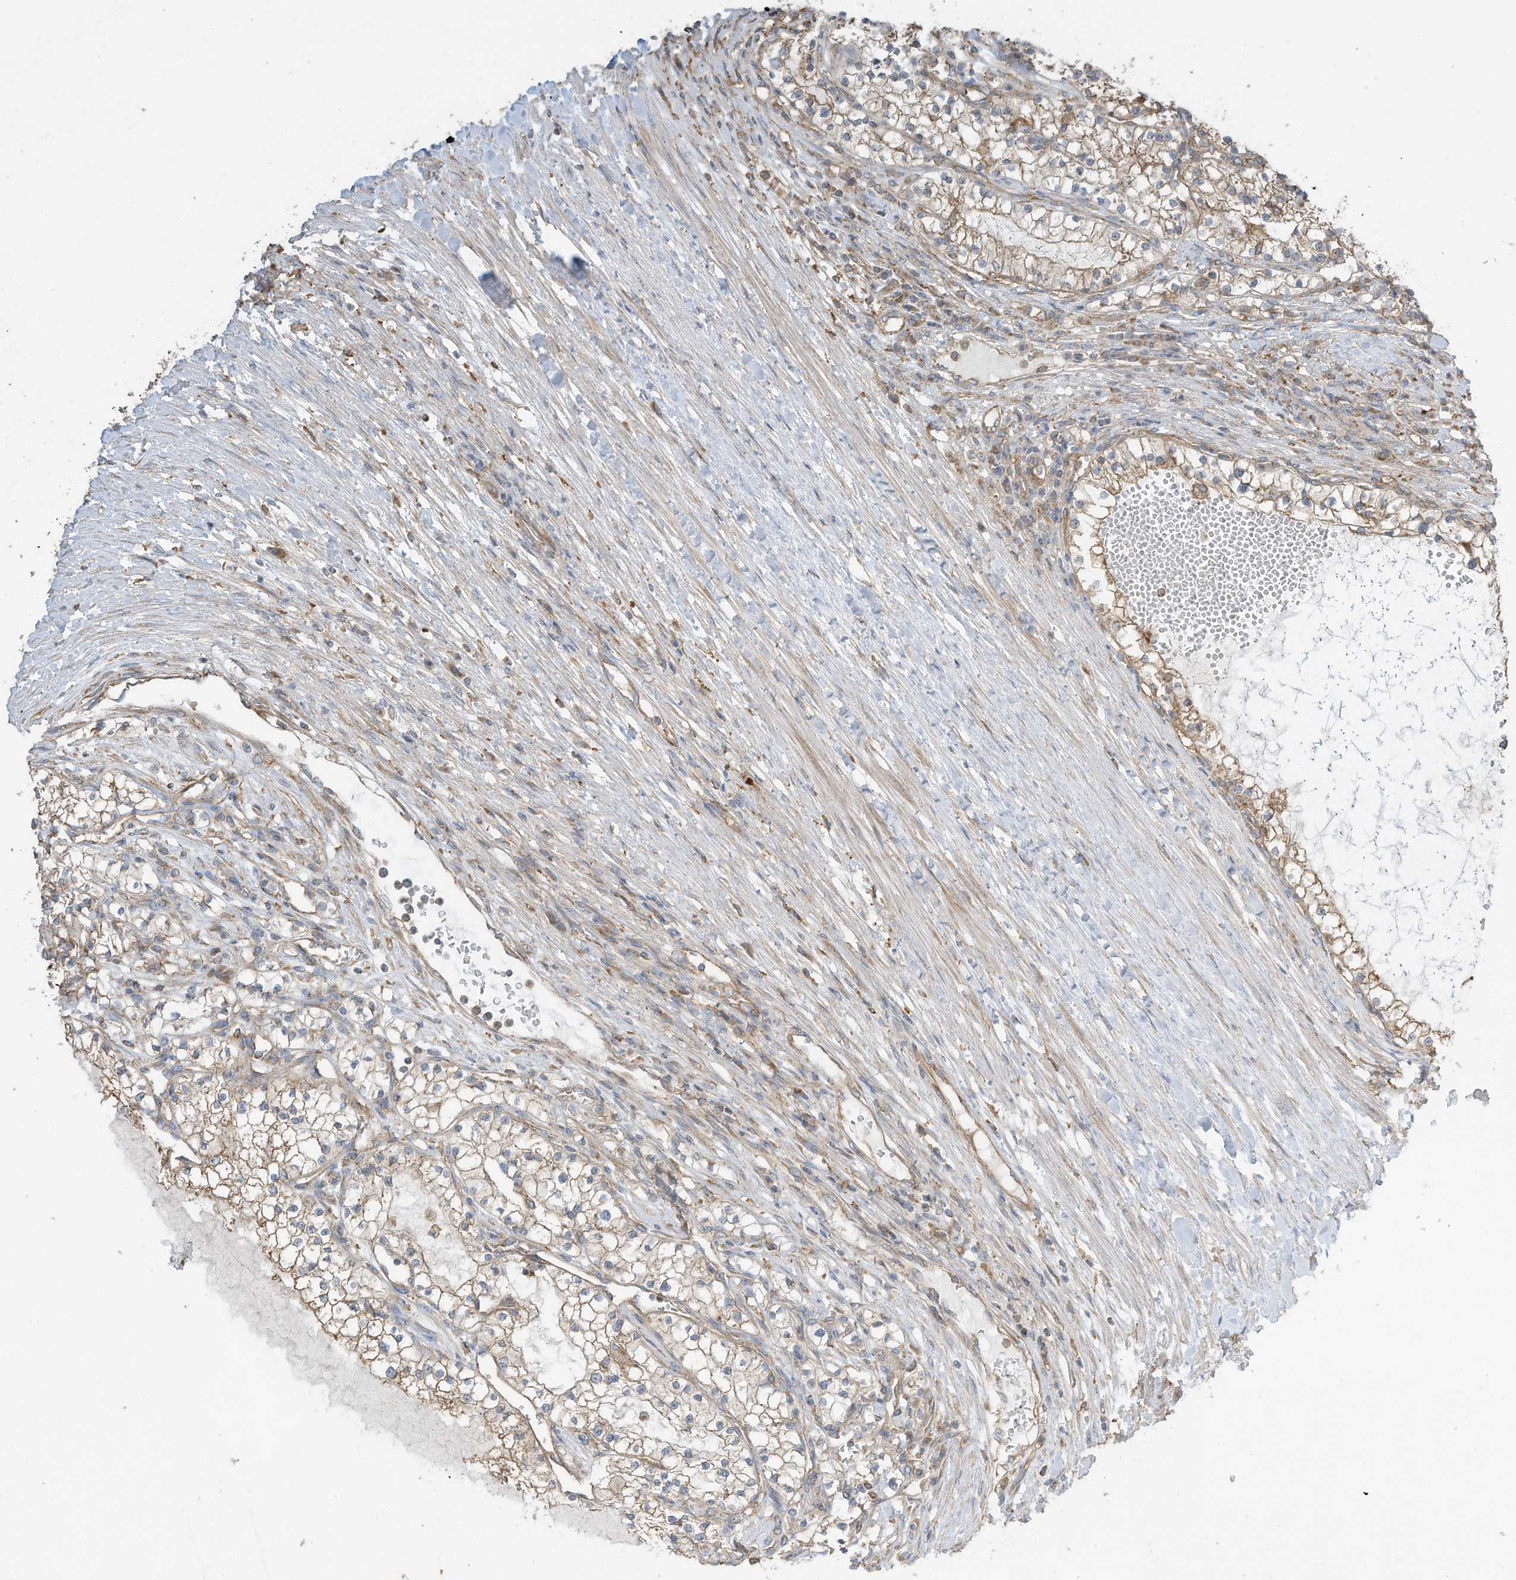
{"staining": {"intensity": "moderate", "quantity": "25%-75%", "location": "cytoplasmic/membranous"}, "tissue": "renal cancer", "cell_type": "Tumor cells", "image_type": "cancer", "snomed": [{"axis": "morphology", "description": "Normal tissue, NOS"}, {"axis": "morphology", "description": "Adenocarcinoma, NOS"}, {"axis": "topography", "description": "Kidney"}], "caption": "Tumor cells exhibit medium levels of moderate cytoplasmic/membranous positivity in approximately 25%-75% of cells in adenocarcinoma (renal). (IHC, brightfield microscopy, high magnification).", "gene": "CGAS", "patient": {"sex": "male", "age": 68}}